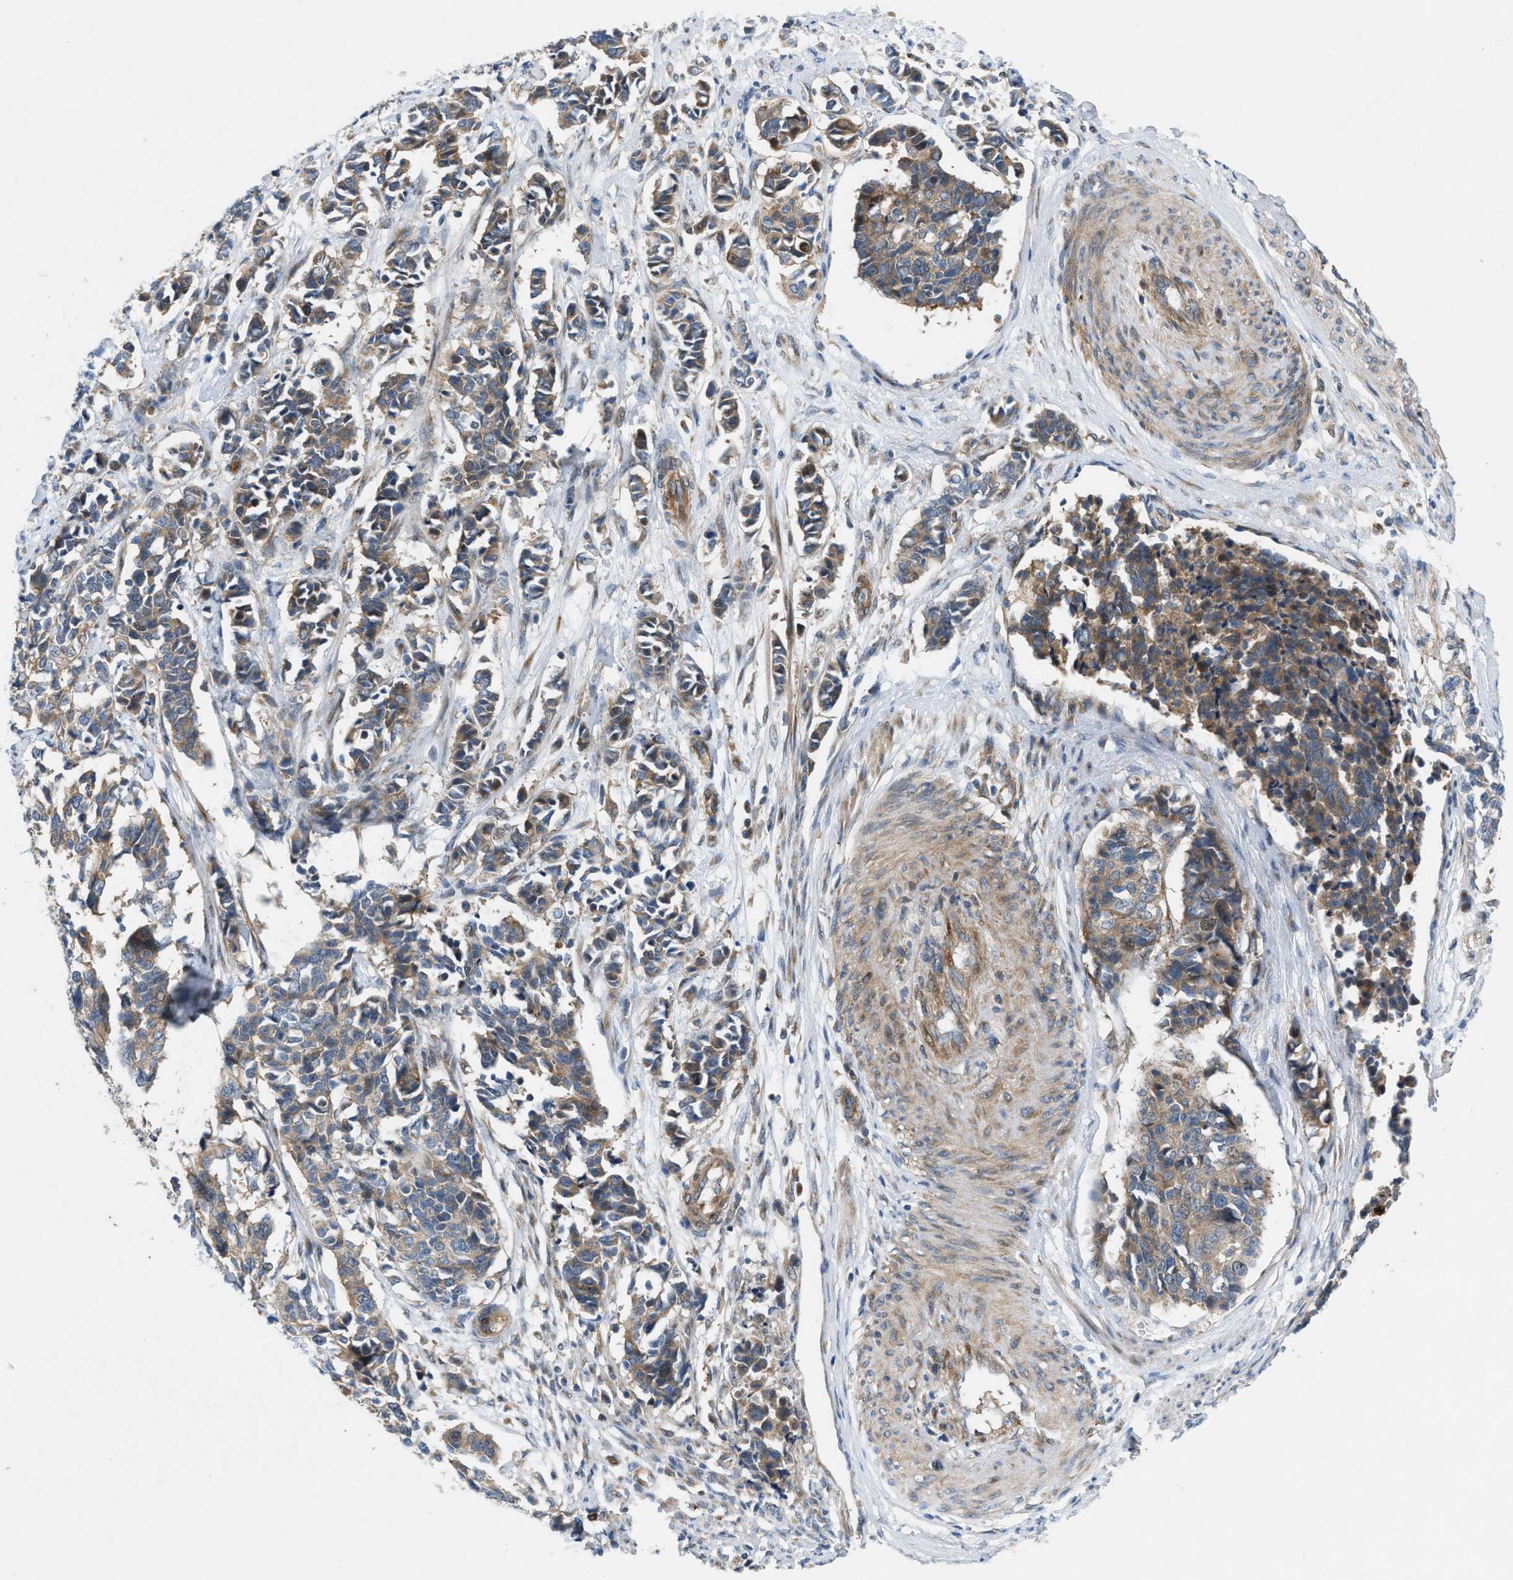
{"staining": {"intensity": "weak", "quantity": ">75%", "location": "cytoplasmic/membranous"}, "tissue": "cervical cancer", "cell_type": "Tumor cells", "image_type": "cancer", "snomed": [{"axis": "morphology", "description": "Normal tissue, NOS"}, {"axis": "morphology", "description": "Squamous cell carcinoma, NOS"}, {"axis": "topography", "description": "Cervix"}], "caption": "Immunohistochemical staining of cervical cancer (squamous cell carcinoma) demonstrates weak cytoplasmic/membranous protein staining in approximately >75% of tumor cells. The staining is performed using DAB (3,3'-diaminobenzidine) brown chromogen to label protein expression. The nuclei are counter-stained blue using hematoxylin.", "gene": "CYB5D1", "patient": {"sex": "female", "age": 35}}